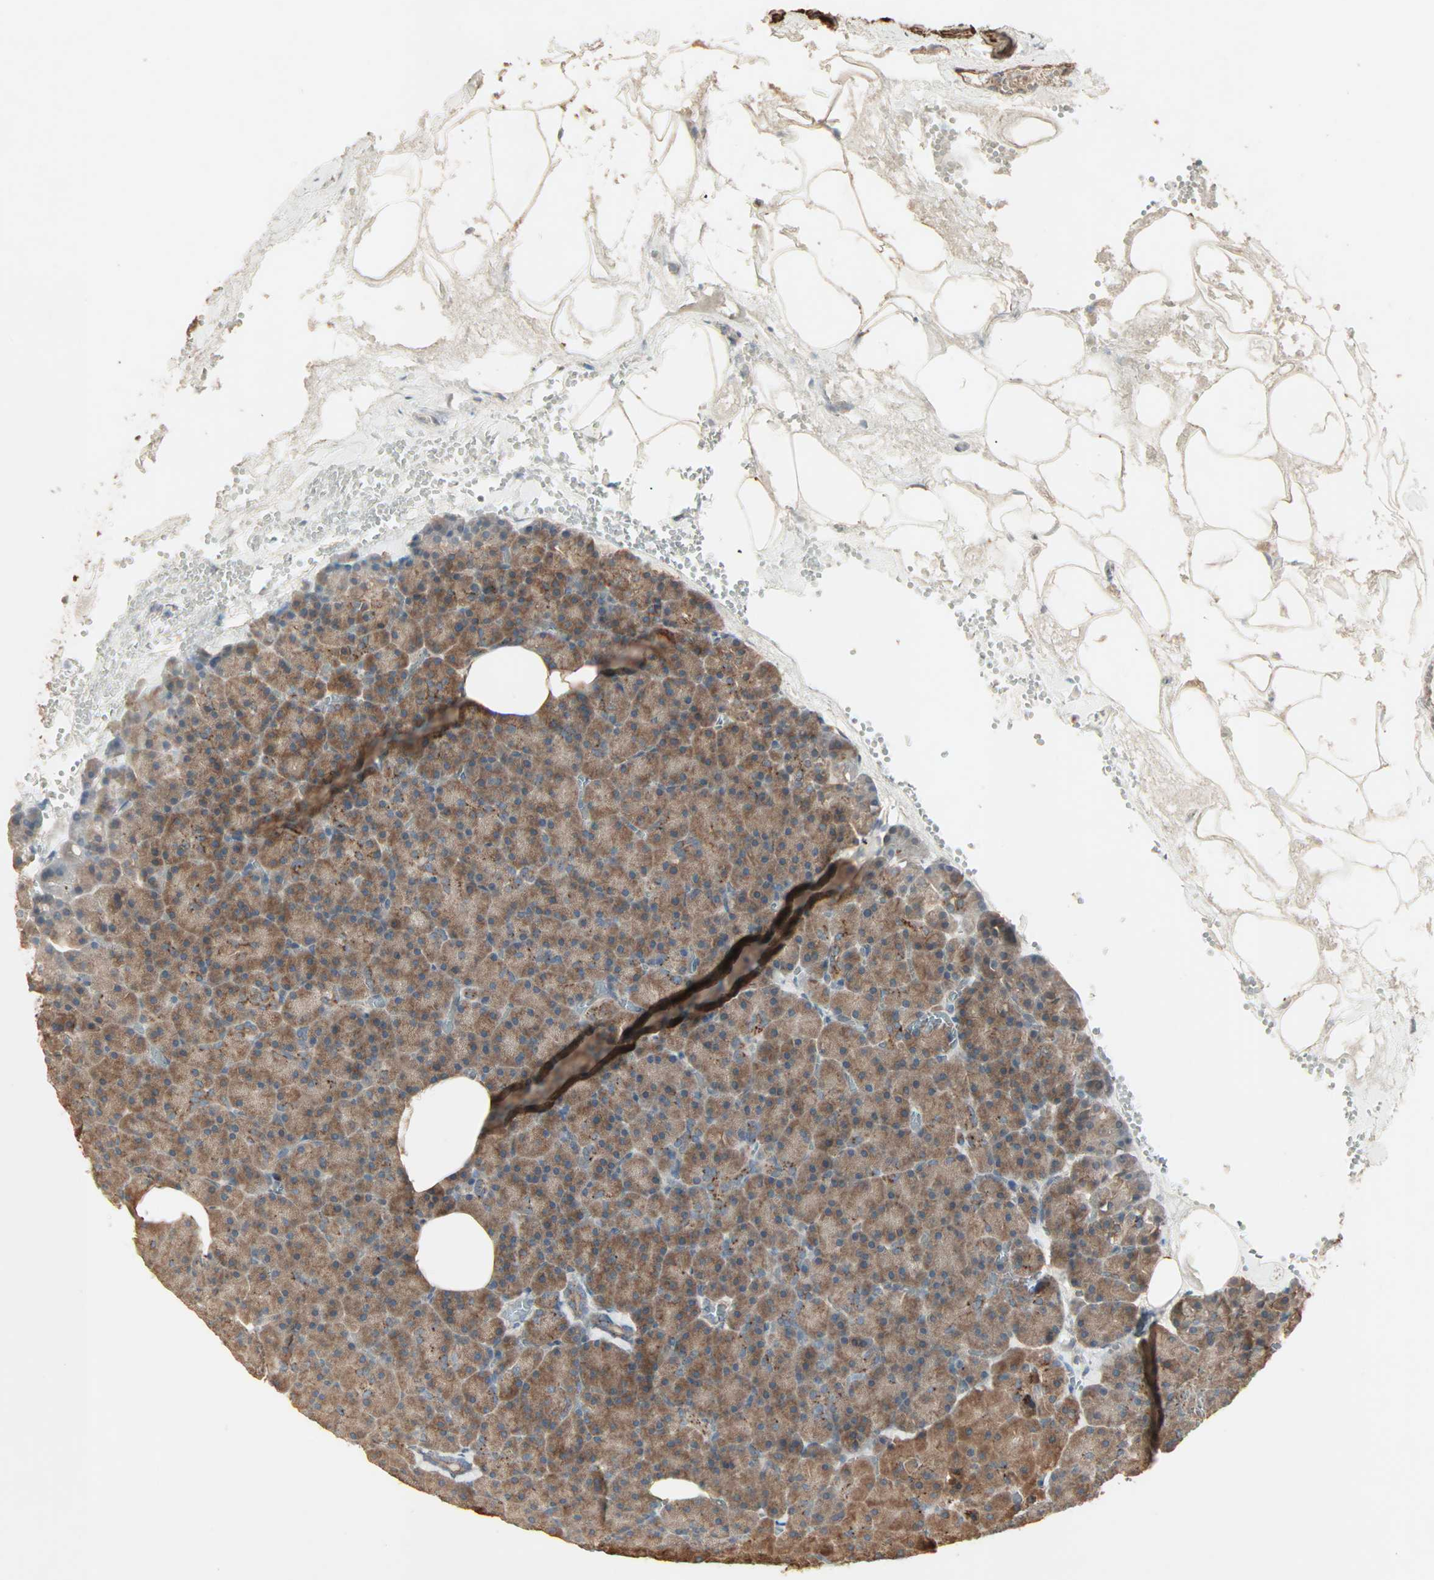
{"staining": {"intensity": "moderate", "quantity": ">75%", "location": "cytoplasmic/membranous"}, "tissue": "pancreas", "cell_type": "Exocrine glandular cells", "image_type": "normal", "snomed": [{"axis": "morphology", "description": "Normal tissue, NOS"}, {"axis": "topography", "description": "Pancreas"}], "caption": "A high-resolution micrograph shows immunohistochemistry staining of benign pancreas, which displays moderate cytoplasmic/membranous expression in approximately >75% of exocrine glandular cells. (Stains: DAB (3,3'-diaminobenzidine) in brown, nuclei in blue, Microscopy: brightfield microscopy at high magnification).", "gene": "GALNT3", "patient": {"sex": "female", "age": 35}}